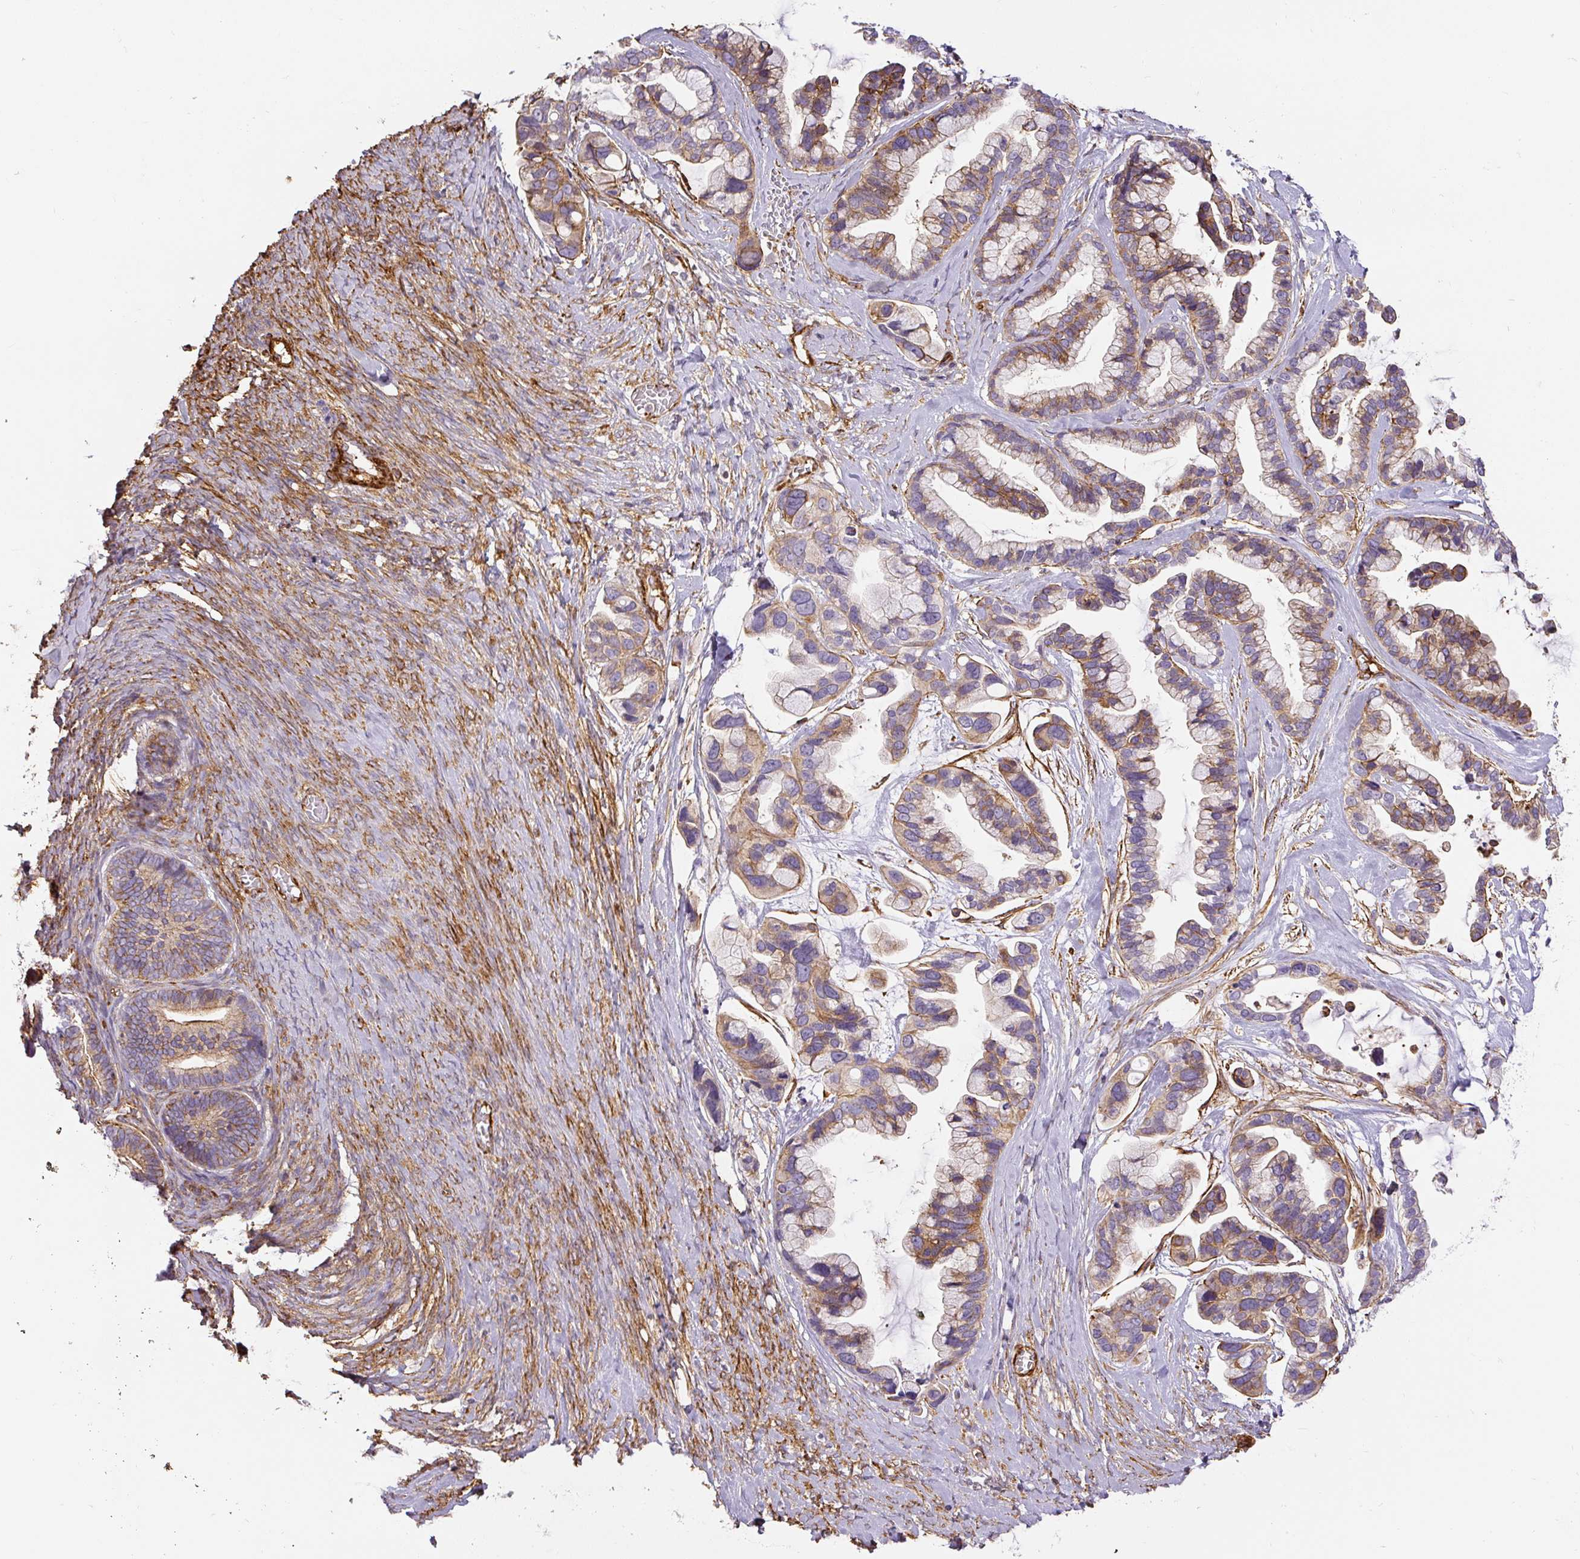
{"staining": {"intensity": "moderate", "quantity": ">75%", "location": "cytoplasmic/membranous"}, "tissue": "ovarian cancer", "cell_type": "Tumor cells", "image_type": "cancer", "snomed": [{"axis": "morphology", "description": "Cystadenocarcinoma, serous, NOS"}, {"axis": "topography", "description": "Ovary"}], "caption": "Human serous cystadenocarcinoma (ovarian) stained for a protein (brown) displays moderate cytoplasmic/membranous positive positivity in approximately >75% of tumor cells.", "gene": "MYL12A", "patient": {"sex": "female", "age": 56}}